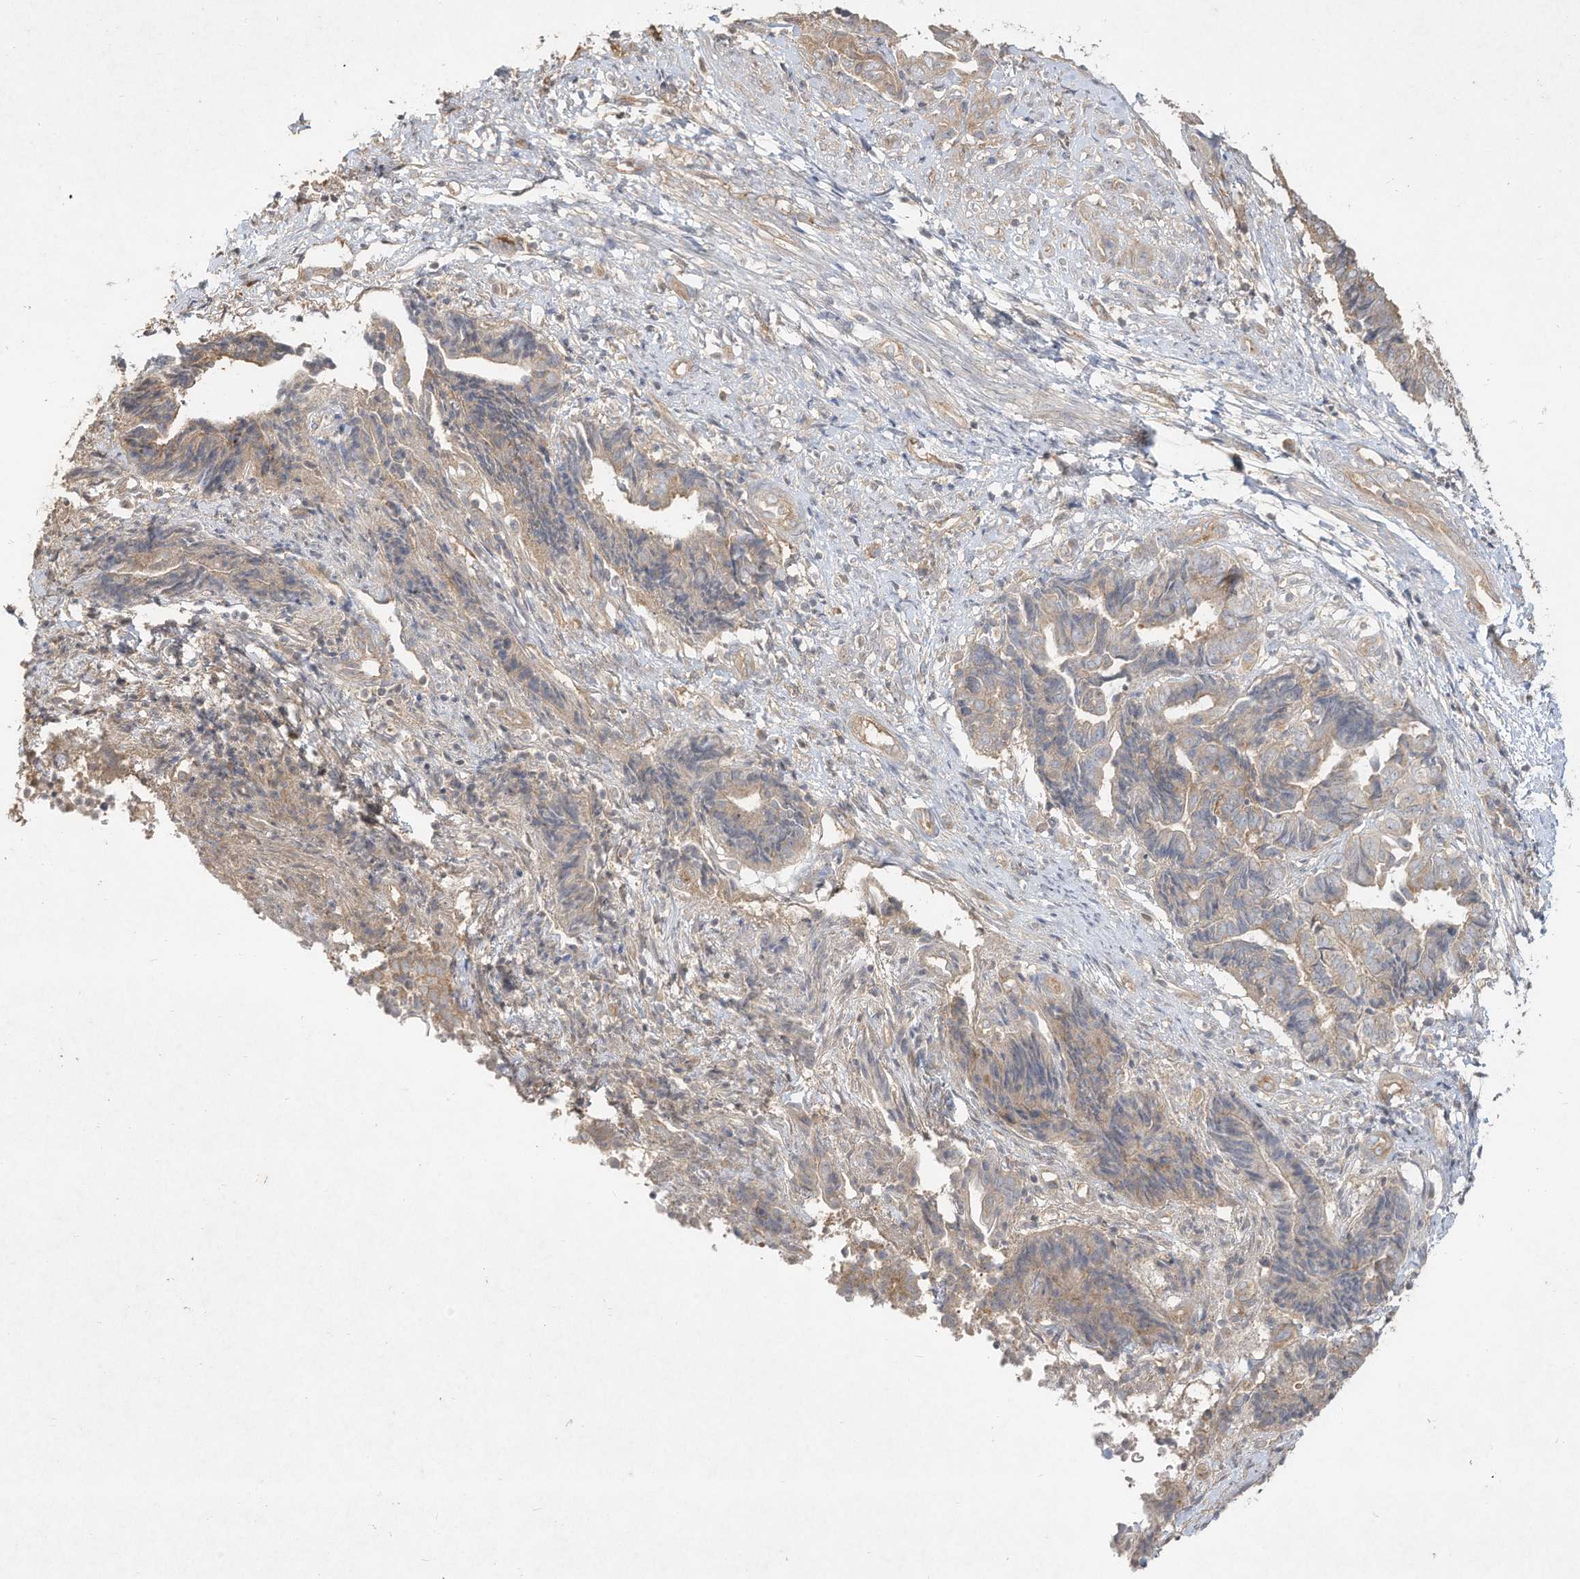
{"staining": {"intensity": "negative", "quantity": "none", "location": "none"}, "tissue": "endometrial cancer", "cell_type": "Tumor cells", "image_type": "cancer", "snomed": [{"axis": "morphology", "description": "Adenocarcinoma, NOS"}, {"axis": "topography", "description": "Uterus"}, {"axis": "topography", "description": "Endometrium"}], "caption": "Protein analysis of endometrial adenocarcinoma exhibits no significant expression in tumor cells. (Stains: DAB (3,3'-diaminobenzidine) IHC with hematoxylin counter stain, Microscopy: brightfield microscopy at high magnification).", "gene": "DYNC1I2", "patient": {"sex": "female", "age": 70}}